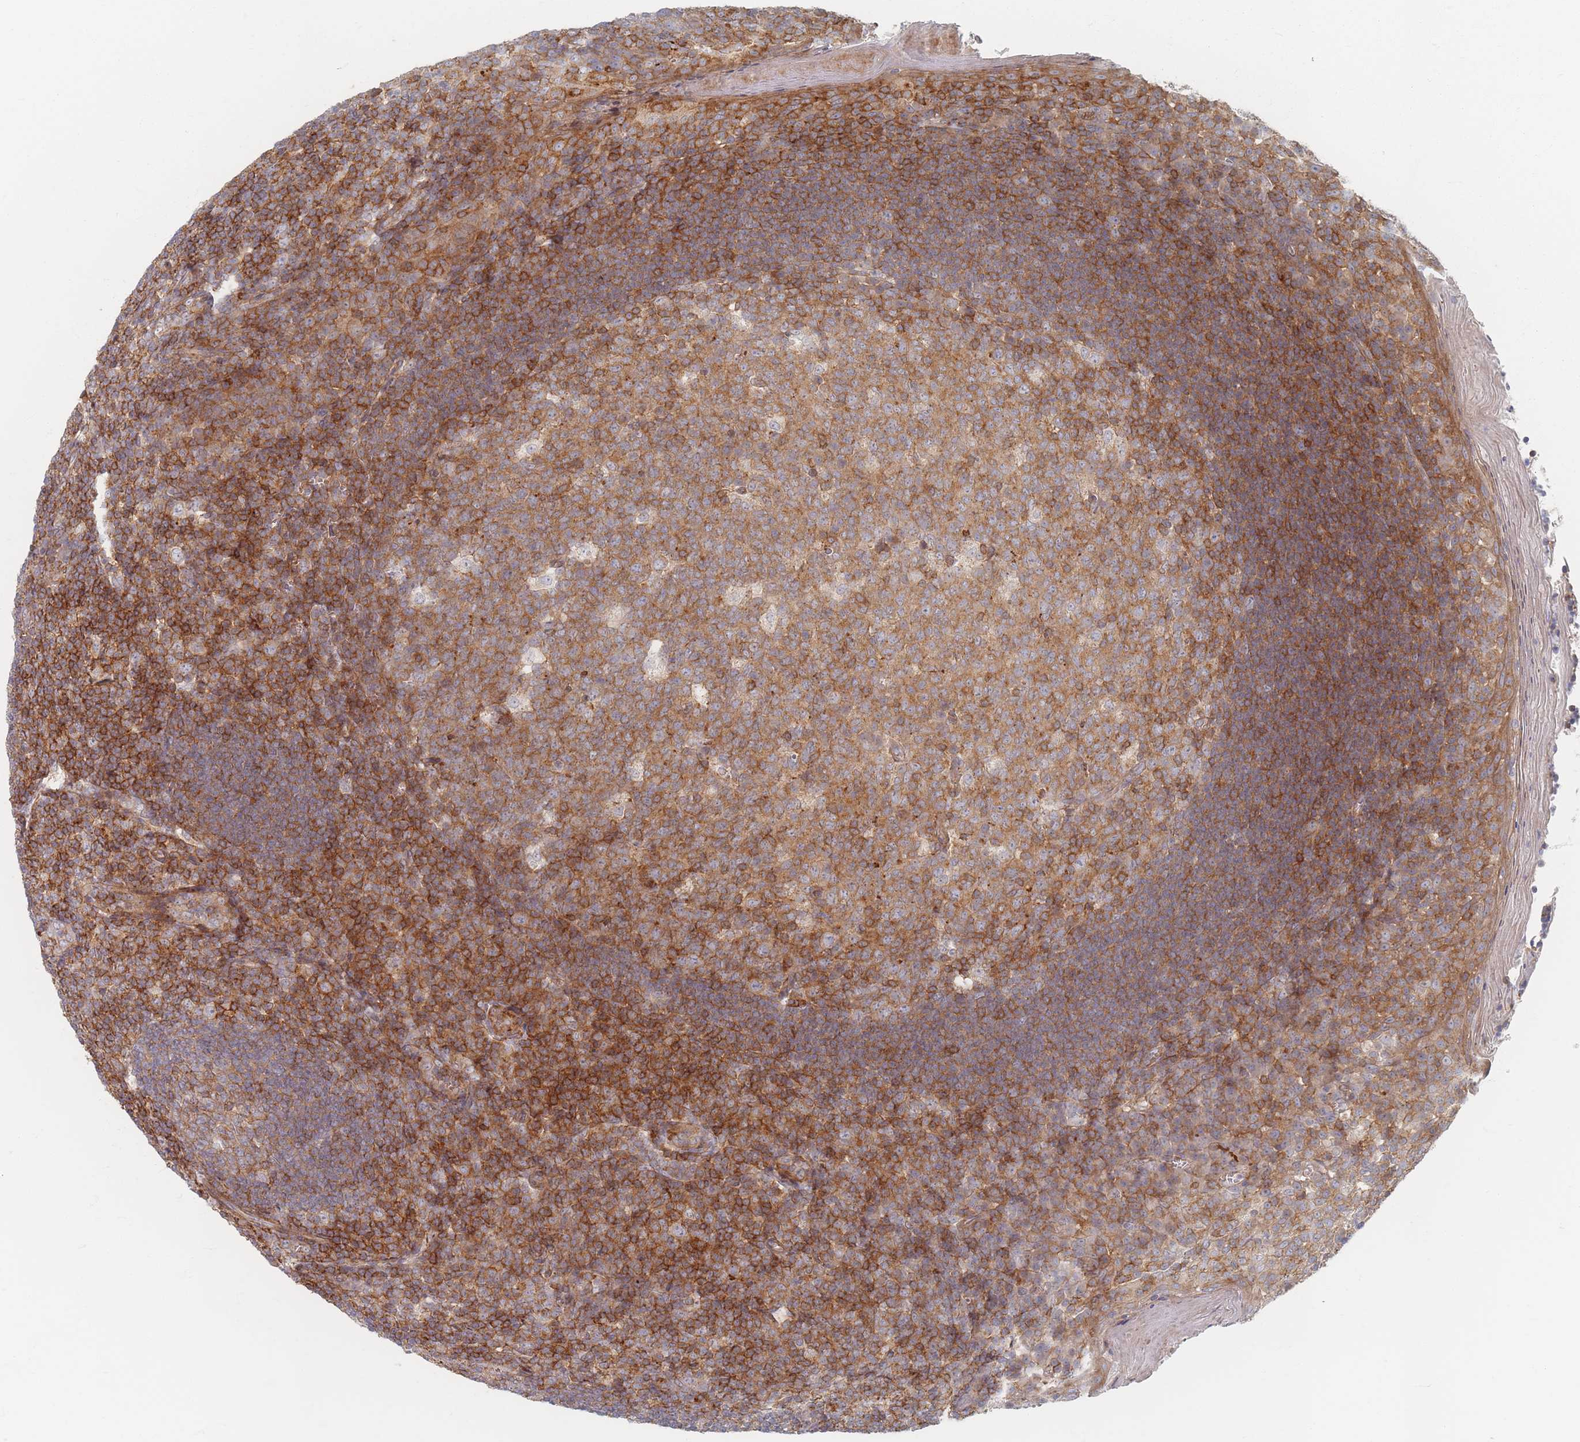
{"staining": {"intensity": "moderate", "quantity": ">75%", "location": "cytoplasmic/membranous"}, "tissue": "tonsil", "cell_type": "Germinal center cells", "image_type": "normal", "snomed": [{"axis": "morphology", "description": "Normal tissue, NOS"}, {"axis": "topography", "description": "Tonsil"}], "caption": "An IHC photomicrograph of benign tissue is shown. Protein staining in brown highlights moderate cytoplasmic/membranous positivity in tonsil within germinal center cells.", "gene": "ZKSCAN7", "patient": {"sex": "male", "age": 27}}